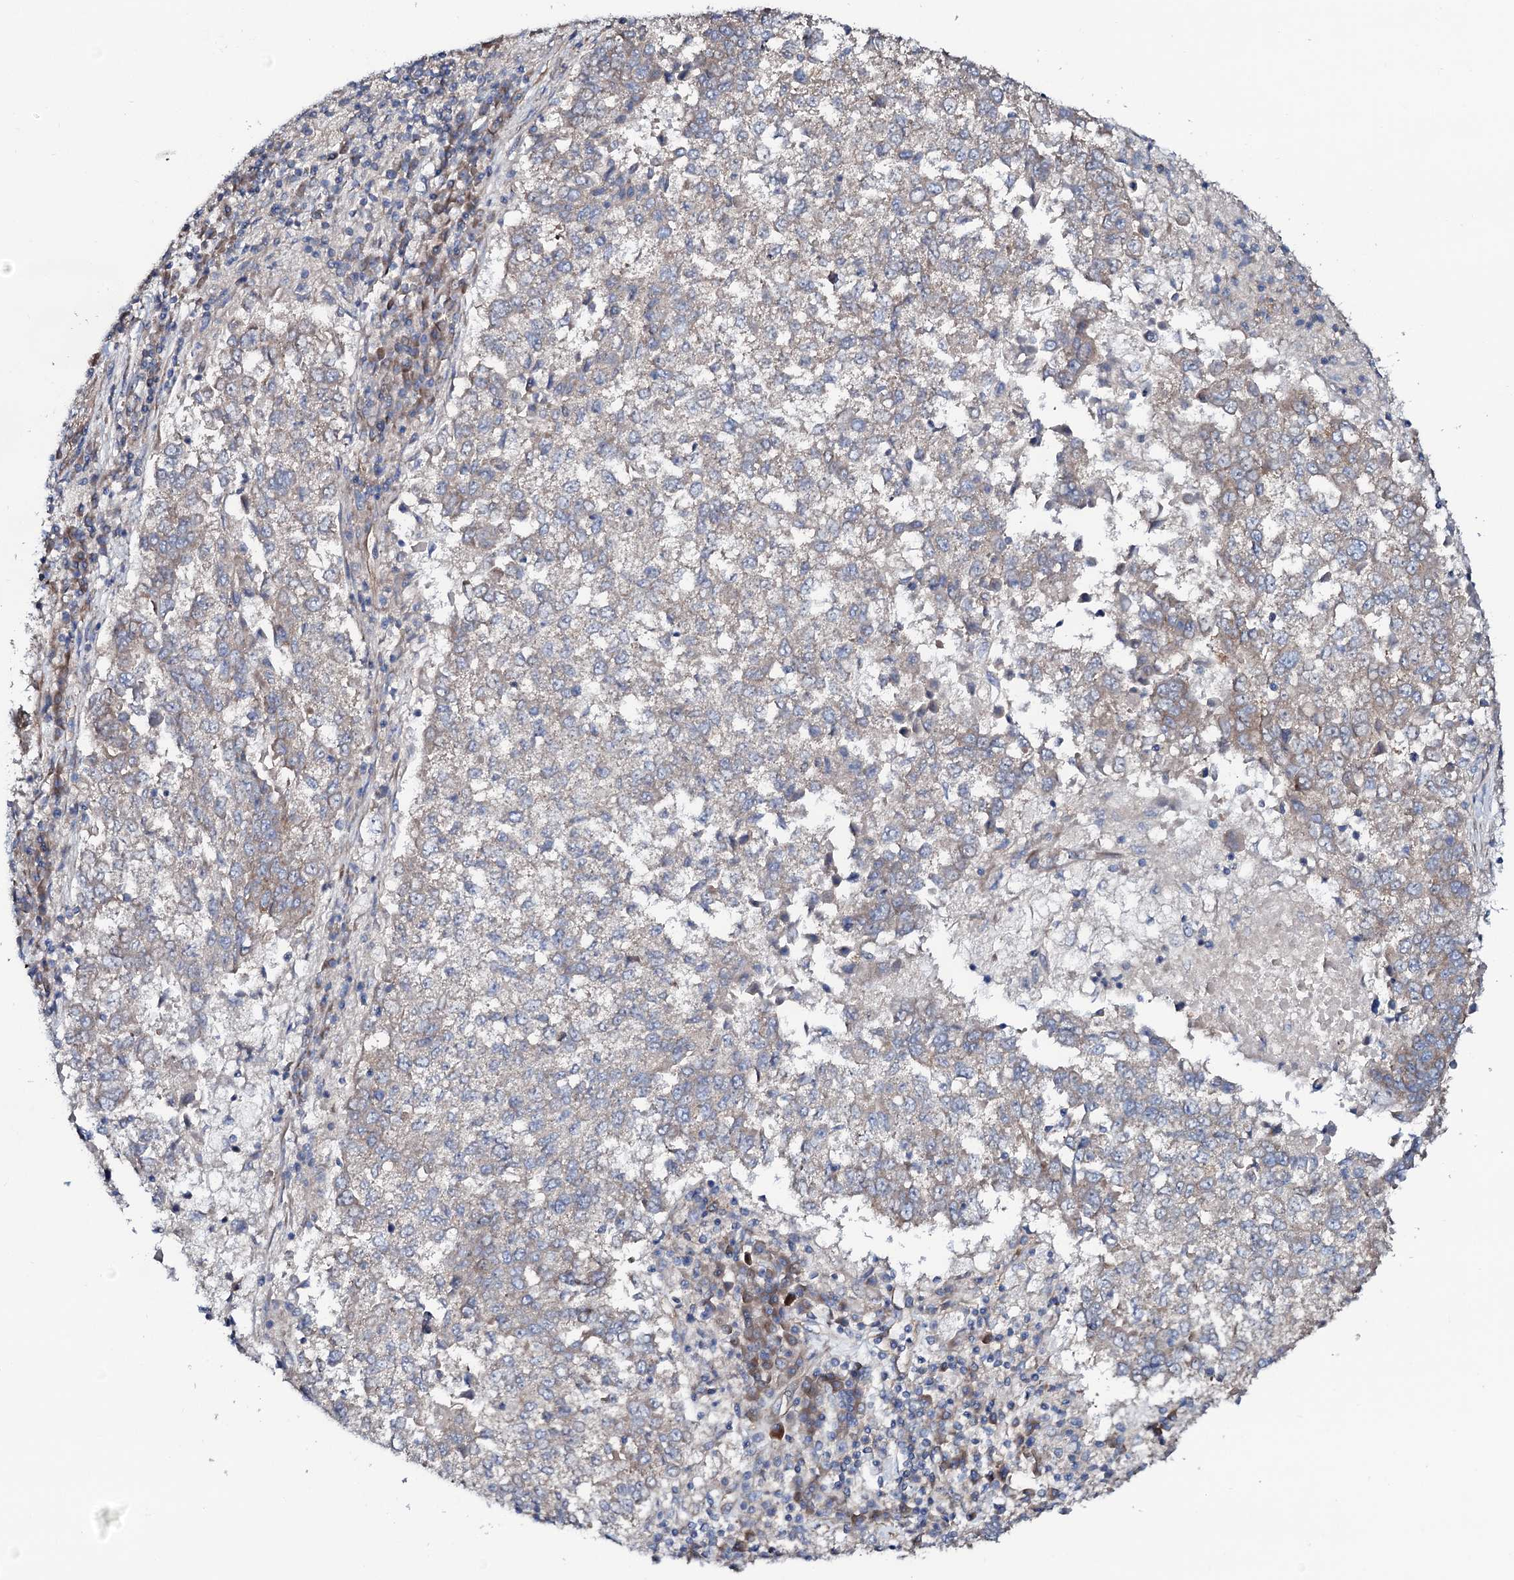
{"staining": {"intensity": "negative", "quantity": "none", "location": "none"}, "tissue": "lung cancer", "cell_type": "Tumor cells", "image_type": "cancer", "snomed": [{"axis": "morphology", "description": "Squamous cell carcinoma, NOS"}, {"axis": "topography", "description": "Lung"}], "caption": "Tumor cells are negative for brown protein staining in lung cancer (squamous cell carcinoma). (DAB (3,3'-diaminobenzidine) IHC with hematoxylin counter stain).", "gene": "STARD13", "patient": {"sex": "male", "age": 73}}